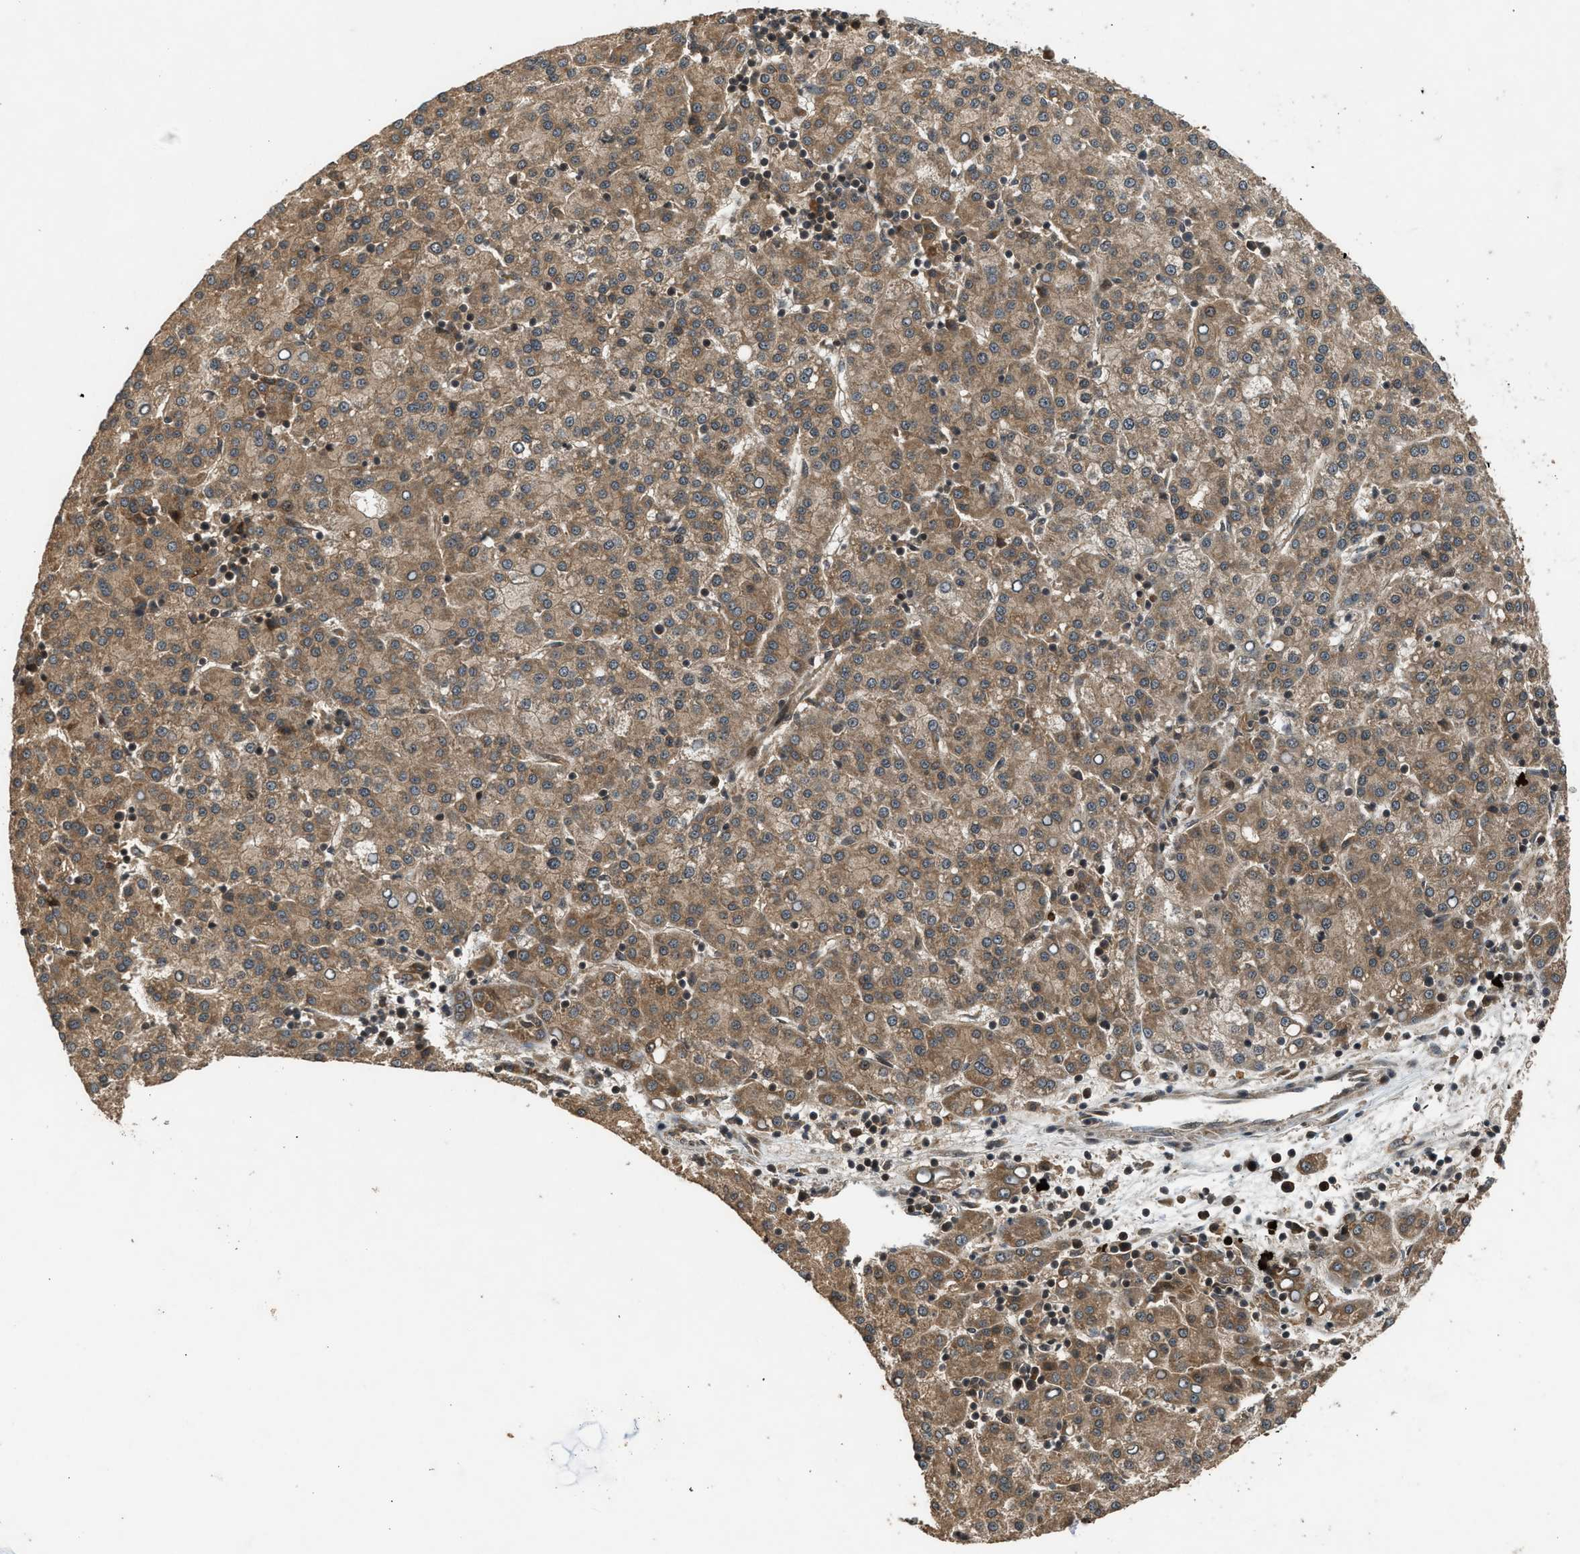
{"staining": {"intensity": "moderate", "quantity": ">75%", "location": "cytoplasmic/membranous"}, "tissue": "liver cancer", "cell_type": "Tumor cells", "image_type": "cancer", "snomed": [{"axis": "morphology", "description": "Carcinoma, Hepatocellular, NOS"}, {"axis": "topography", "description": "Liver"}], "caption": "Immunohistochemical staining of human liver cancer reveals moderate cytoplasmic/membranous protein positivity in approximately >75% of tumor cells.", "gene": "TXNL1", "patient": {"sex": "female", "age": 58}}